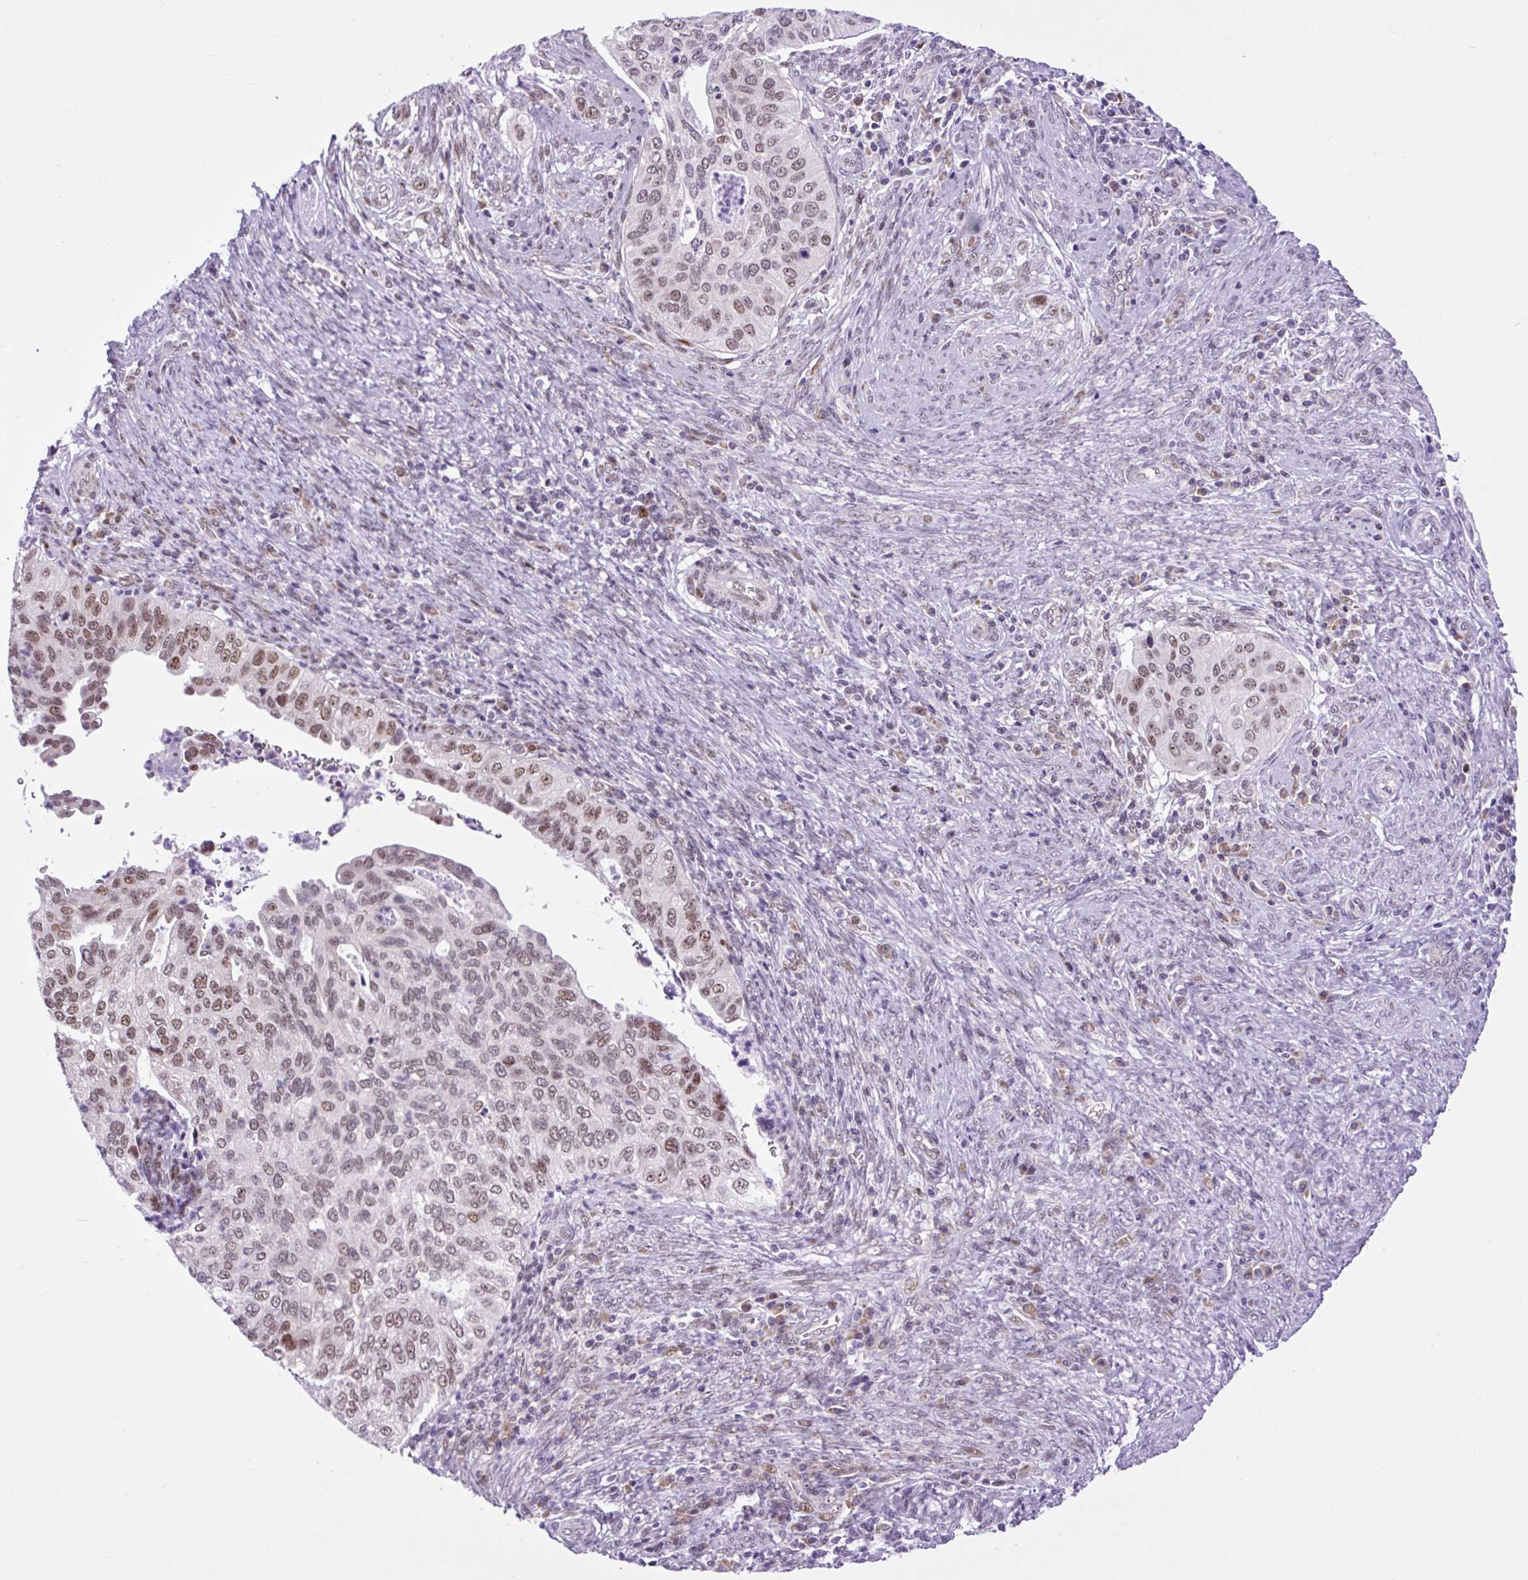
{"staining": {"intensity": "weak", "quantity": ">75%", "location": "nuclear"}, "tissue": "cervical cancer", "cell_type": "Tumor cells", "image_type": "cancer", "snomed": [{"axis": "morphology", "description": "Squamous cell carcinoma, NOS"}, {"axis": "topography", "description": "Cervix"}], "caption": "A micrograph of cervical squamous cell carcinoma stained for a protein reveals weak nuclear brown staining in tumor cells.", "gene": "CLK2", "patient": {"sex": "female", "age": 38}}